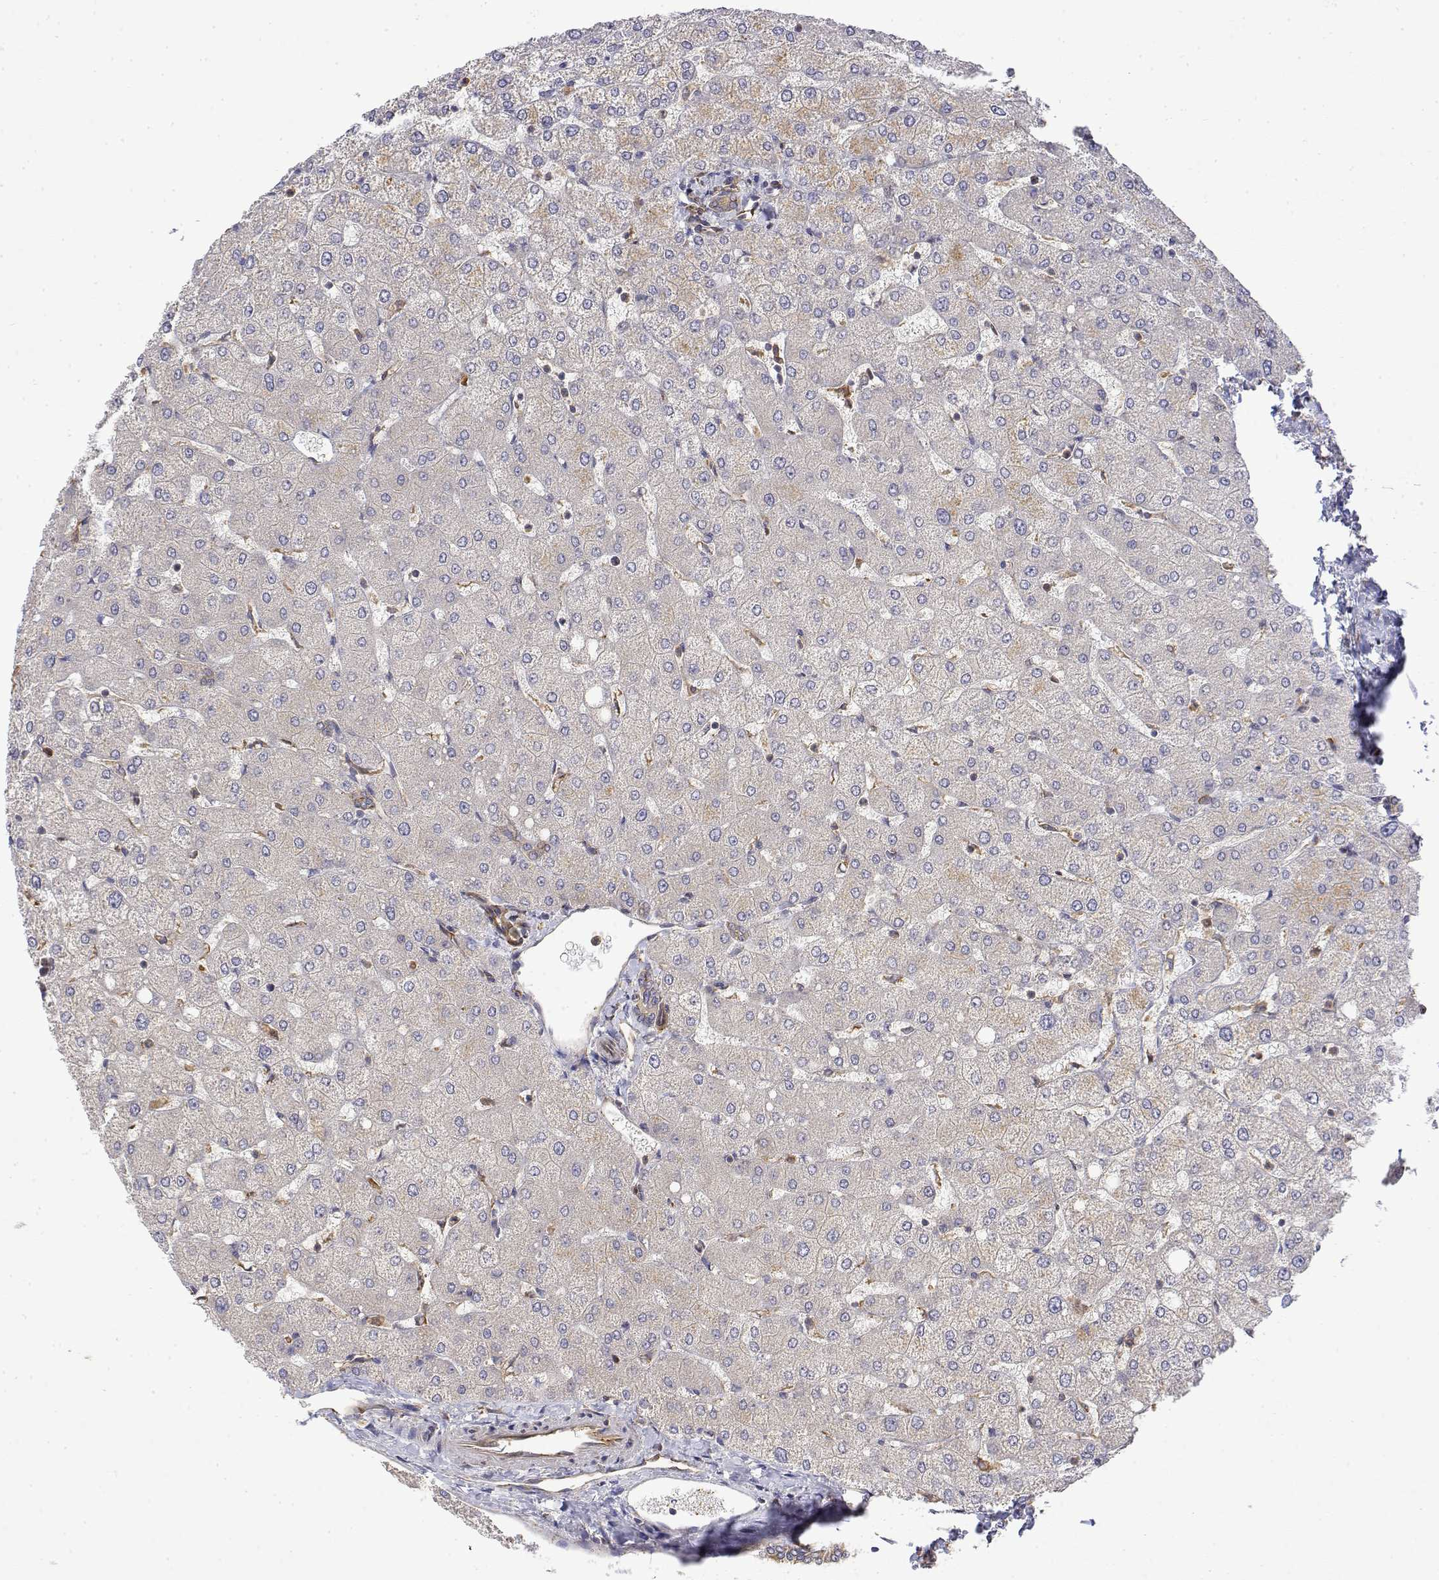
{"staining": {"intensity": "weak", "quantity": "<25%", "location": "cytoplasmic/membranous"}, "tissue": "liver", "cell_type": "Cholangiocytes", "image_type": "normal", "snomed": [{"axis": "morphology", "description": "Normal tissue, NOS"}, {"axis": "topography", "description": "Liver"}], "caption": "Liver was stained to show a protein in brown. There is no significant expression in cholangiocytes. (DAB immunohistochemistry with hematoxylin counter stain).", "gene": "PACSIN2", "patient": {"sex": "female", "age": 54}}